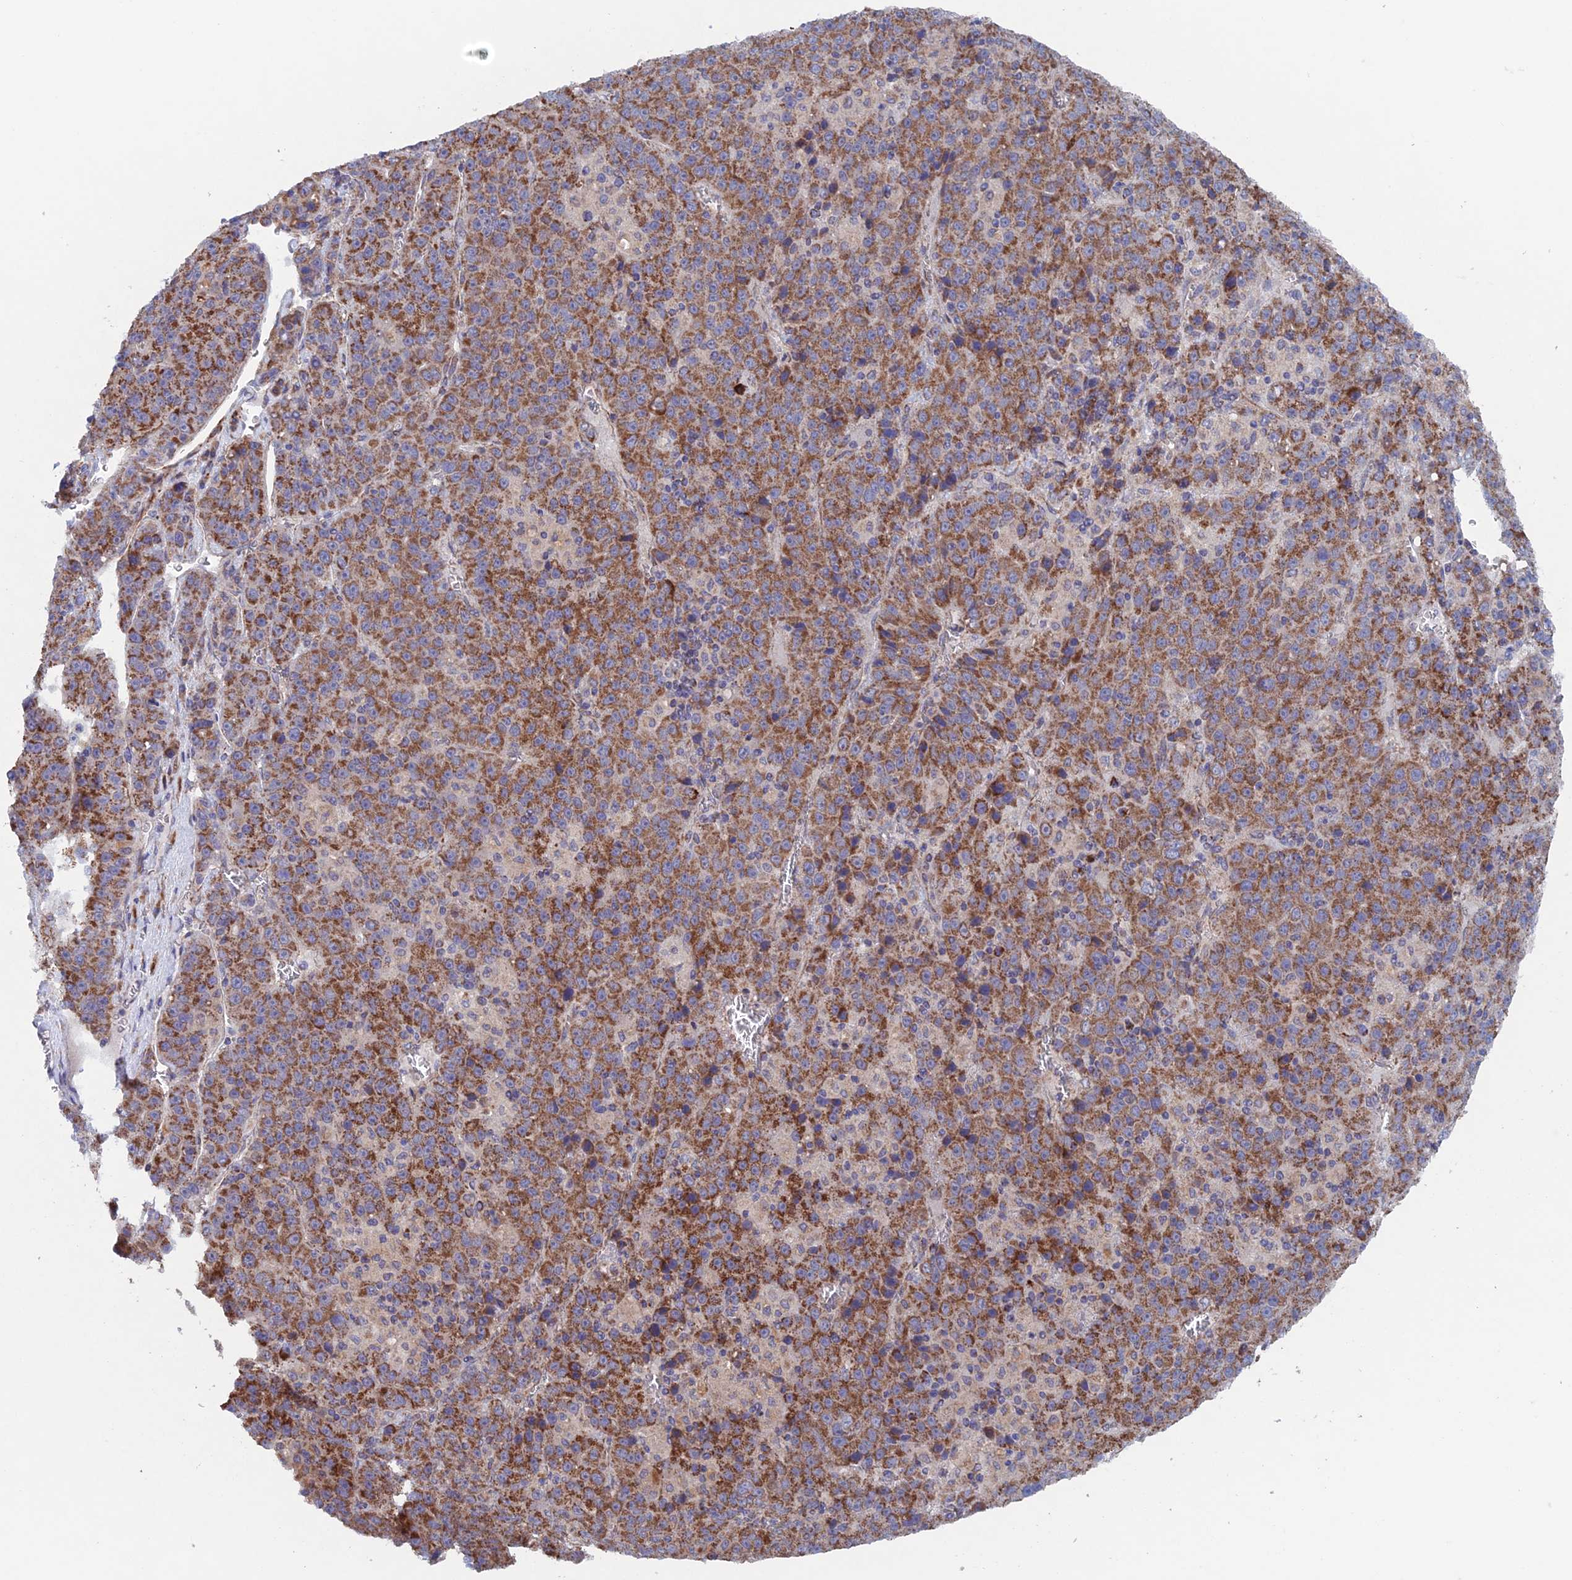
{"staining": {"intensity": "strong", "quantity": ">75%", "location": "cytoplasmic/membranous"}, "tissue": "liver cancer", "cell_type": "Tumor cells", "image_type": "cancer", "snomed": [{"axis": "morphology", "description": "Carcinoma, Hepatocellular, NOS"}, {"axis": "topography", "description": "Liver"}], "caption": "Protein staining of hepatocellular carcinoma (liver) tissue demonstrates strong cytoplasmic/membranous staining in about >75% of tumor cells. Nuclei are stained in blue.", "gene": "MRPL1", "patient": {"sex": "female", "age": 53}}